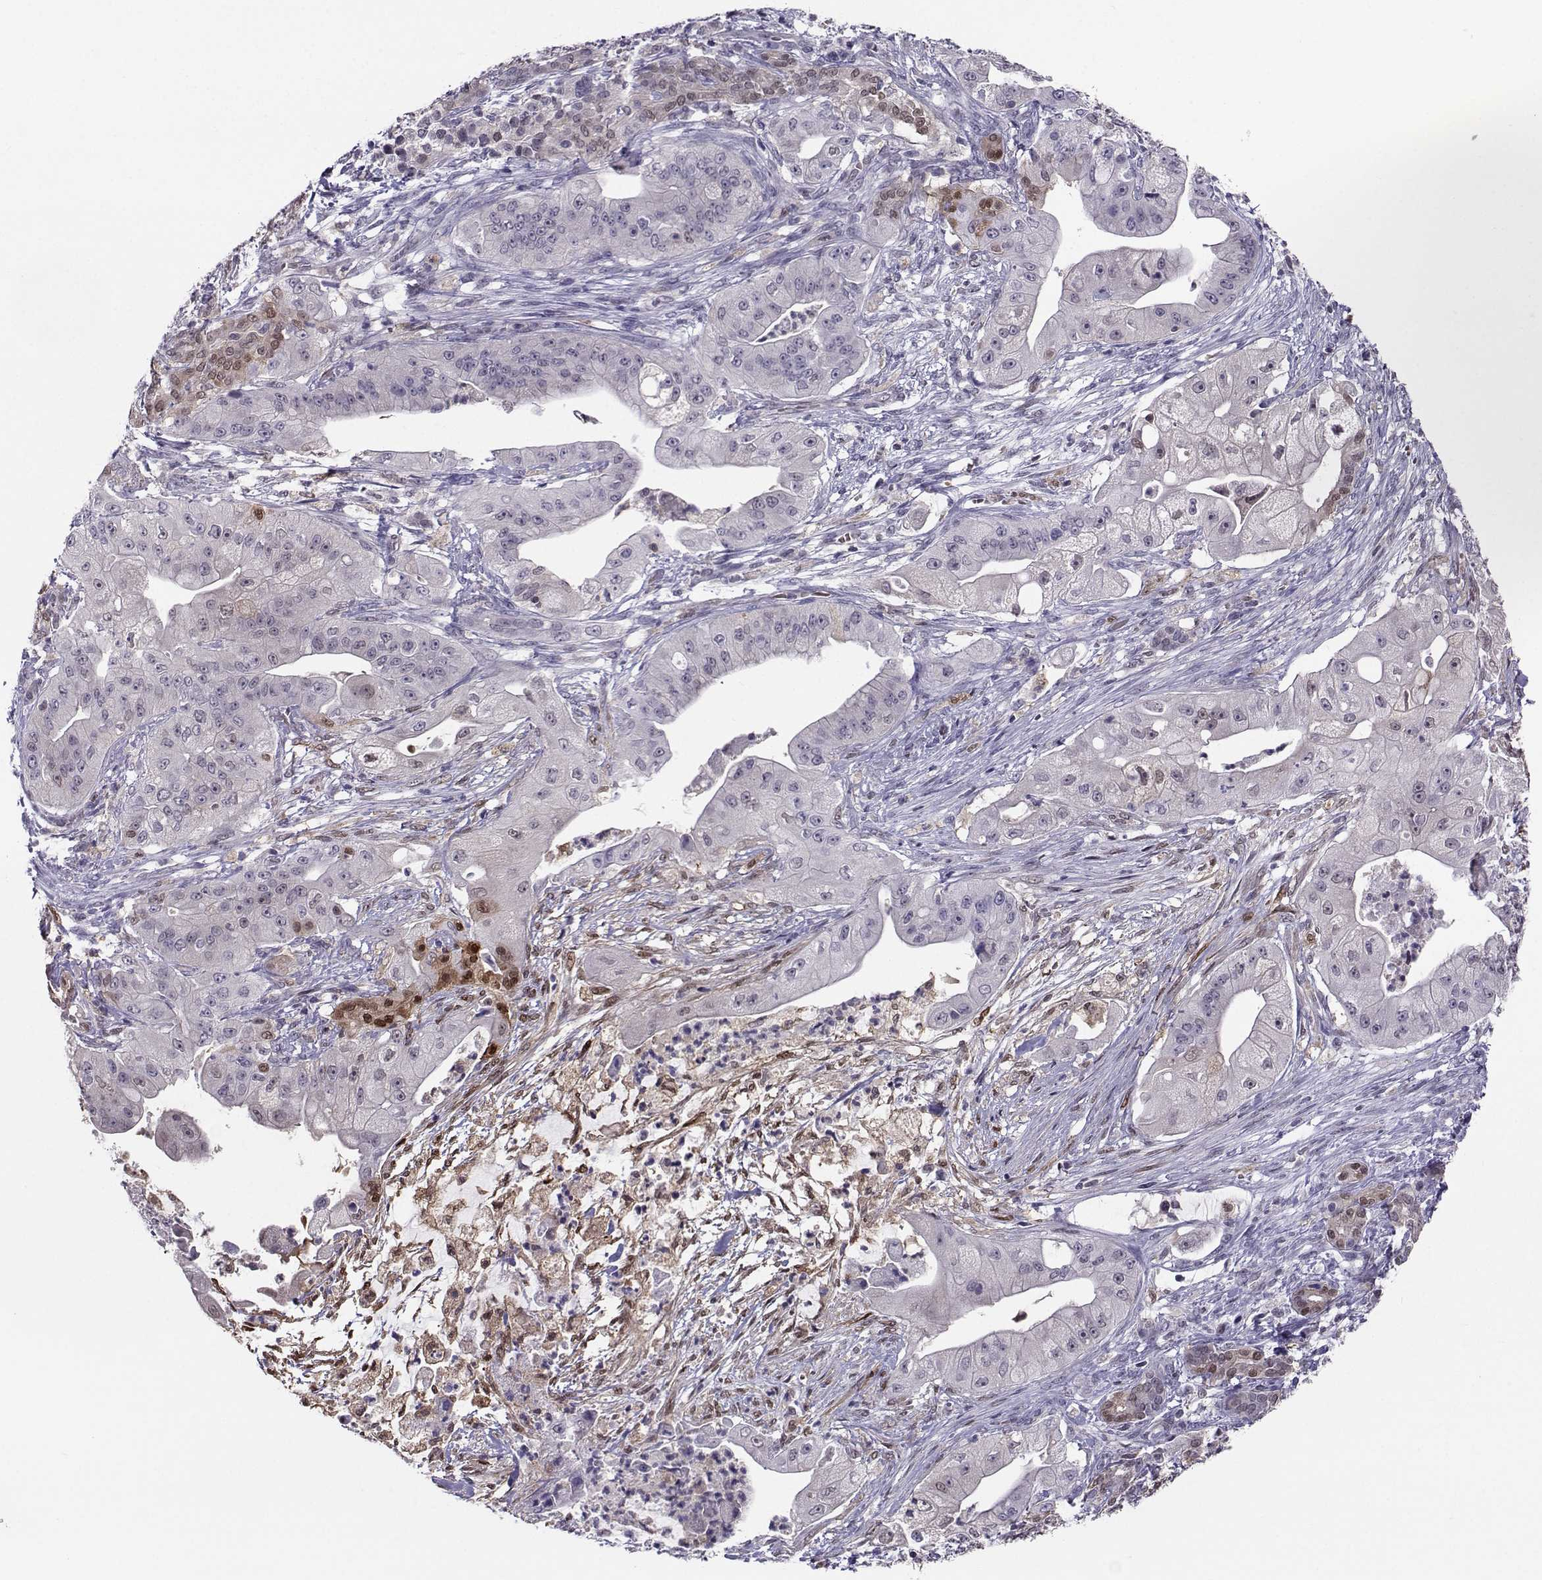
{"staining": {"intensity": "negative", "quantity": "none", "location": "none"}, "tissue": "pancreatic cancer", "cell_type": "Tumor cells", "image_type": "cancer", "snomed": [{"axis": "morphology", "description": "Normal tissue, NOS"}, {"axis": "morphology", "description": "Inflammation, NOS"}, {"axis": "morphology", "description": "Adenocarcinoma, NOS"}, {"axis": "topography", "description": "Pancreas"}], "caption": "Human pancreatic cancer stained for a protein using immunohistochemistry (IHC) displays no positivity in tumor cells.", "gene": "PGK1", "patient": {"sex": "male", "age": 57}}